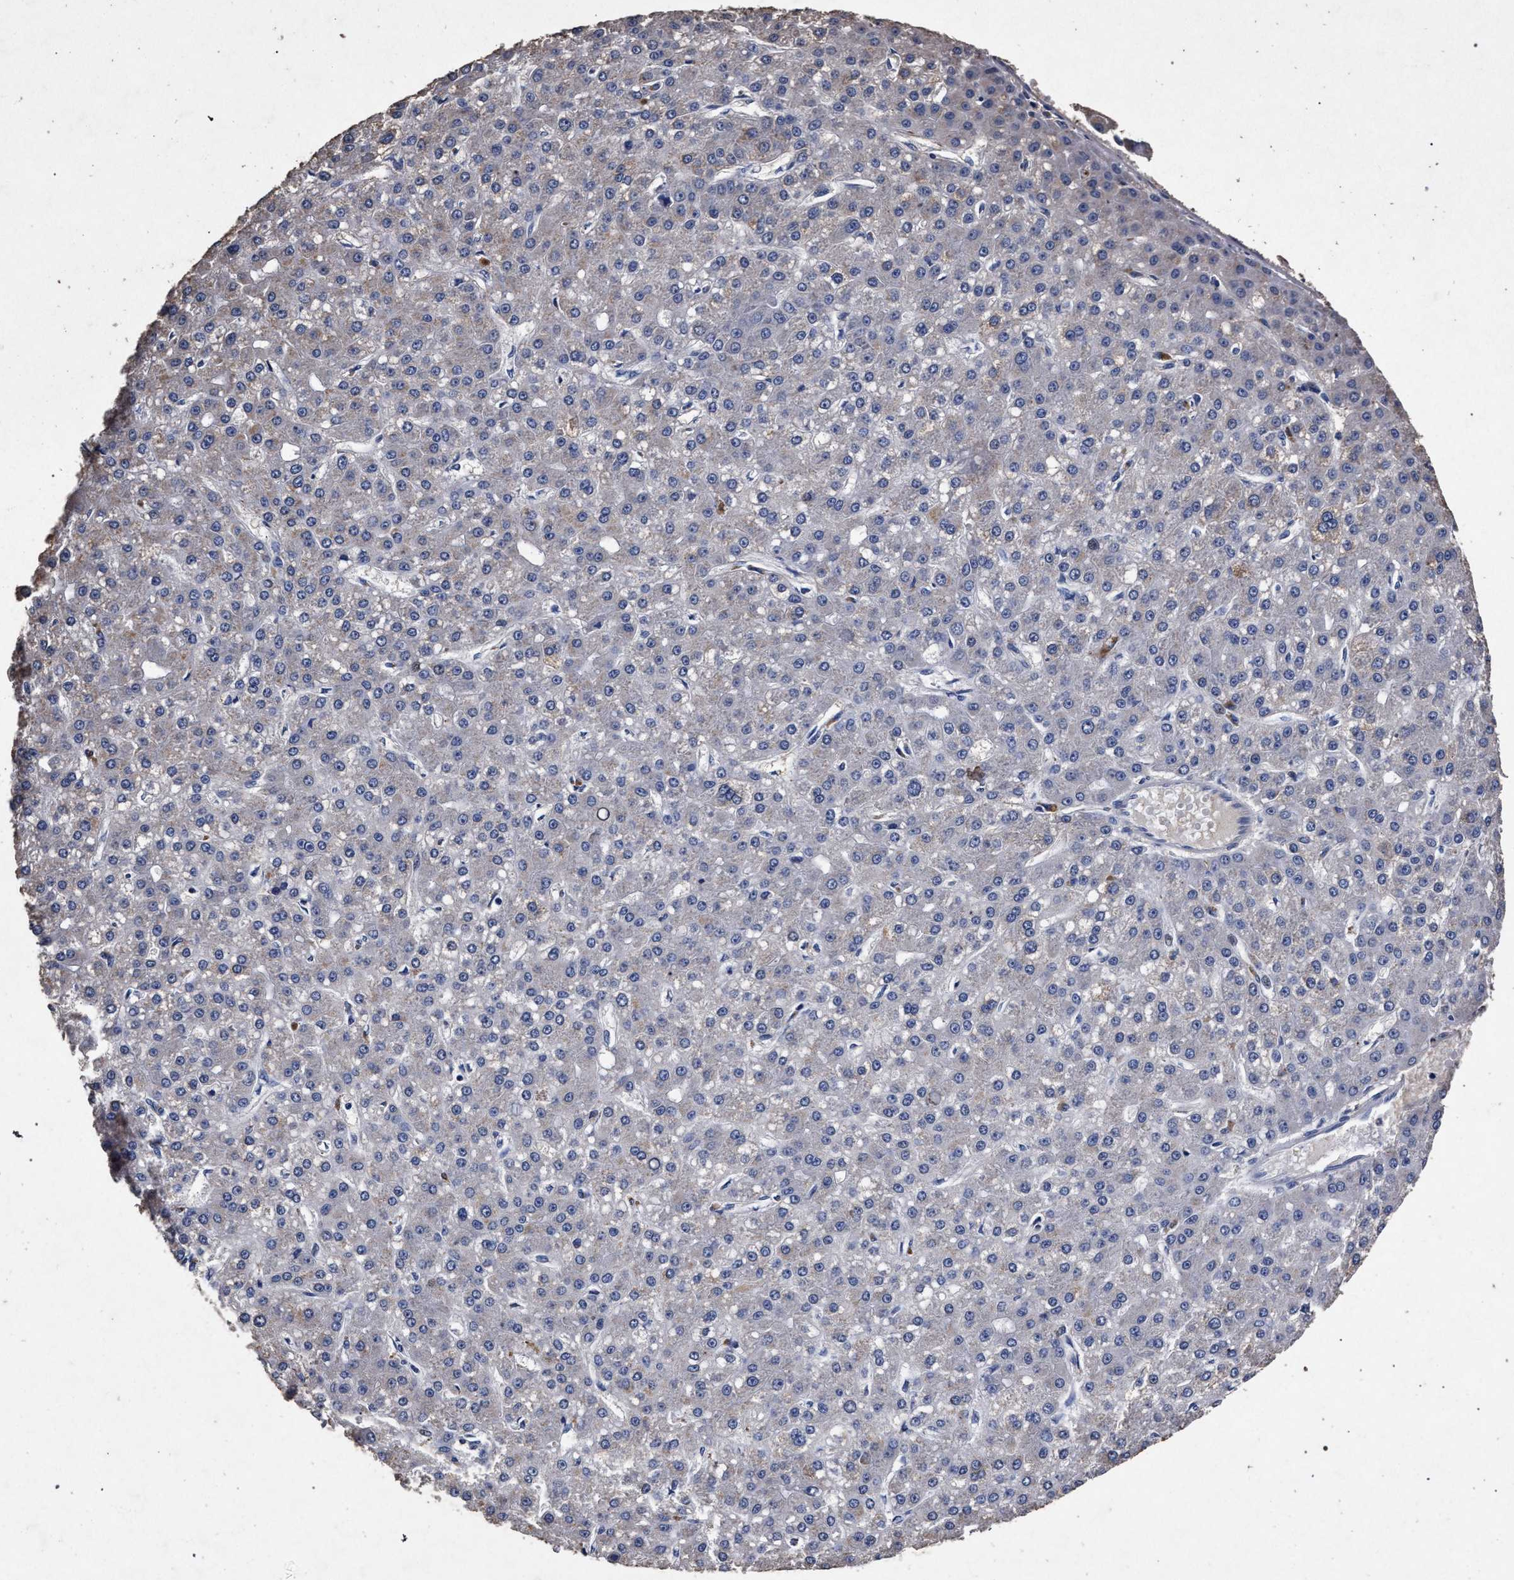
{"staining": {"intensity": "negative", "quantity": "none", "location": "none"}, "tissue": "liver cancer", "cell_type": "Tumor cells", "image_type": "cancer", "snomed": [{"axis": "morphology", "description": "Carcinoma, Hepatocellular, NOS"}, {"axis": "topography", "description": "Liver"}], "caption": "Micrograph shows no protein expression in tumor cells of liver cancer tissue.", "gene": "ATP1A2", "patient": {"sex": "male", "age": 67}}